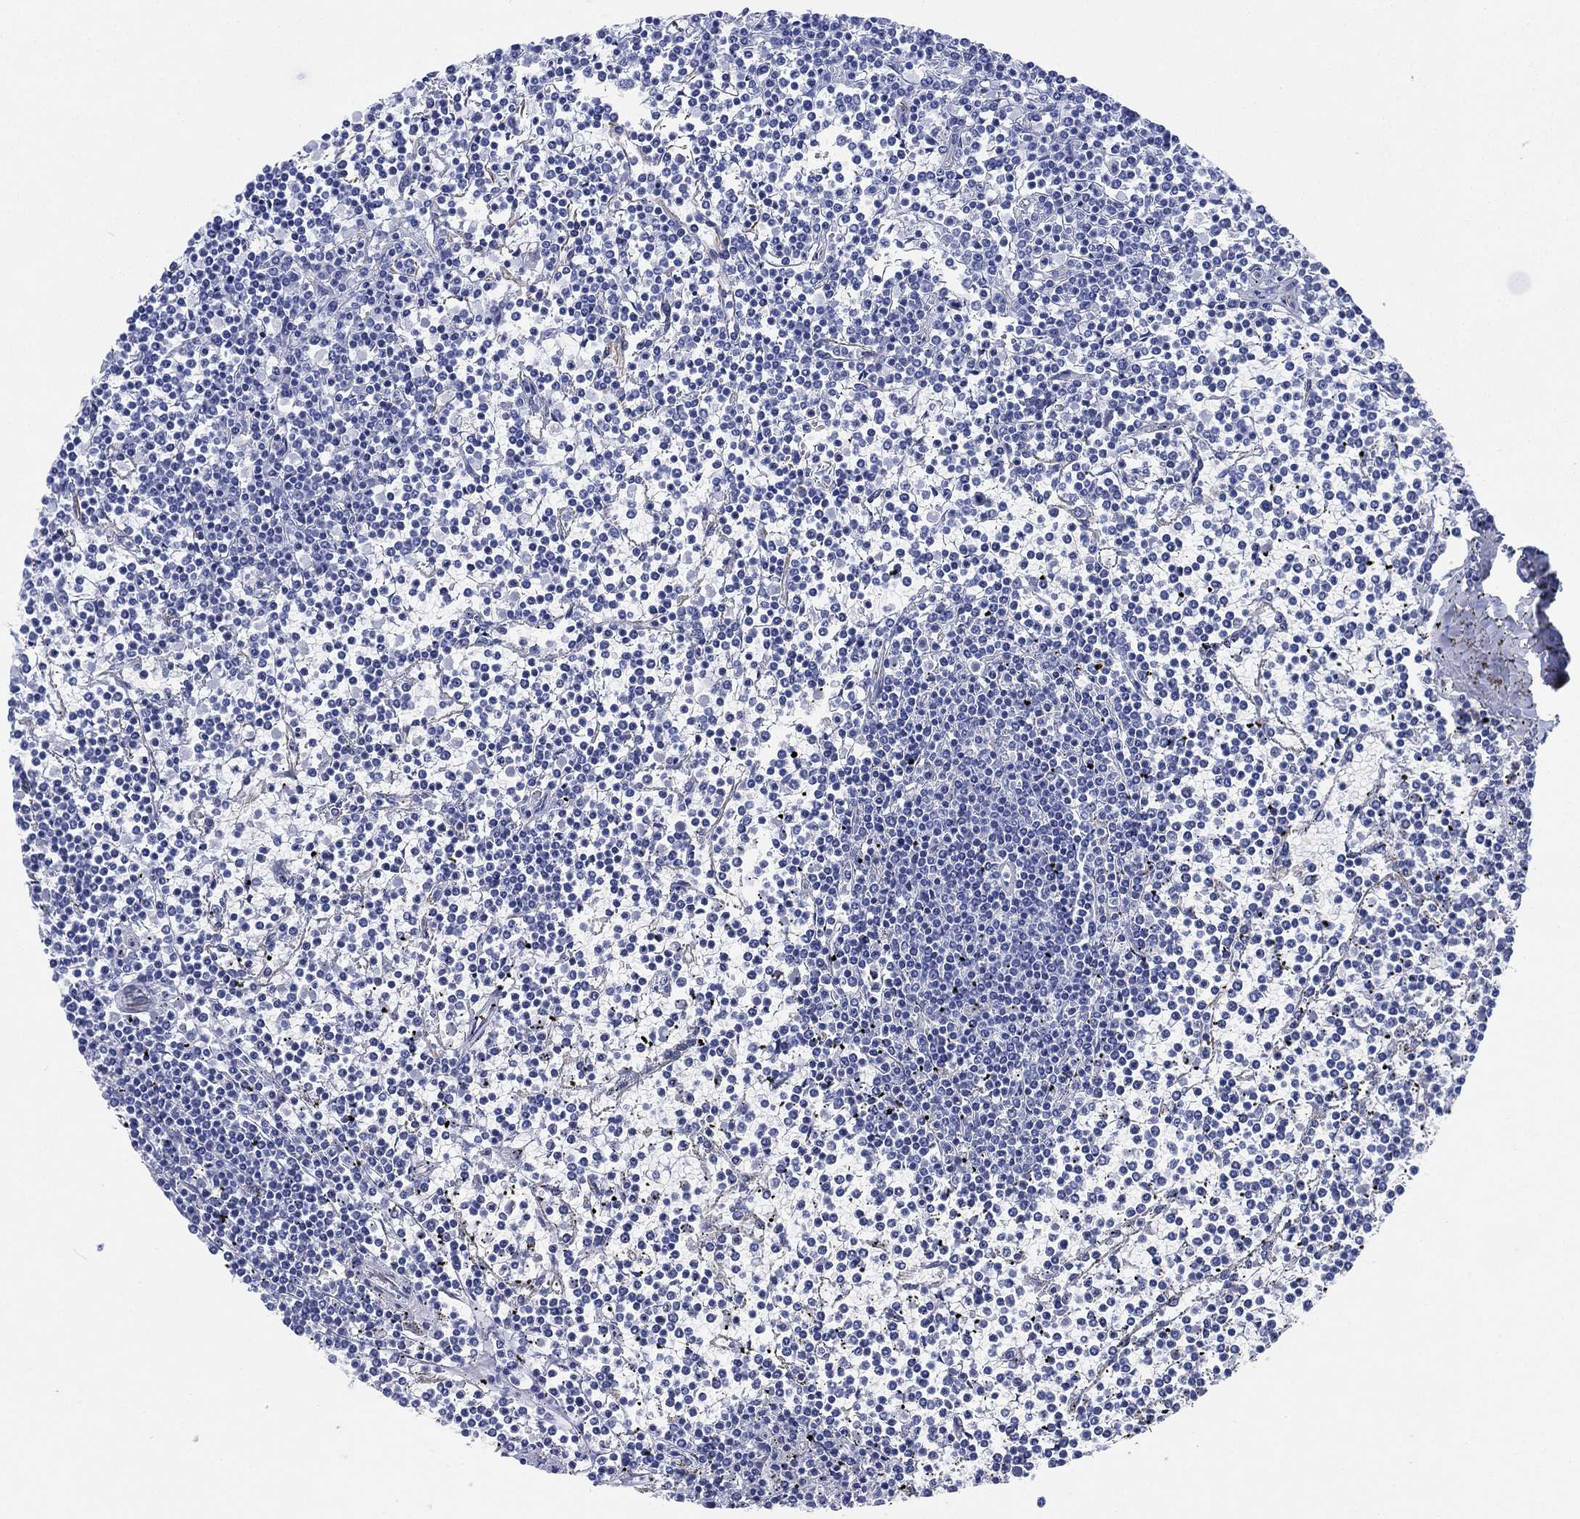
{"staining": {"intensity": "negative", "quantity": "none", "location": "none"}, "tissue": "lymphoma", "cell_type": "Tumor cells", "image_type": "cancer", "snomed": [{"axis": "morphology", "description": "Malignant lymphoma, non-Hodgkin's type, Low grade"}, {"axis": "topography", "description": "Spleen"}], "caption": "Tumor cells are negative for brown protein staining in malignant lymphoma, non-Hodgkin's type (low-grade).", "gene": "PSKH2", "patient": {"sex": "female", "age": 19}}